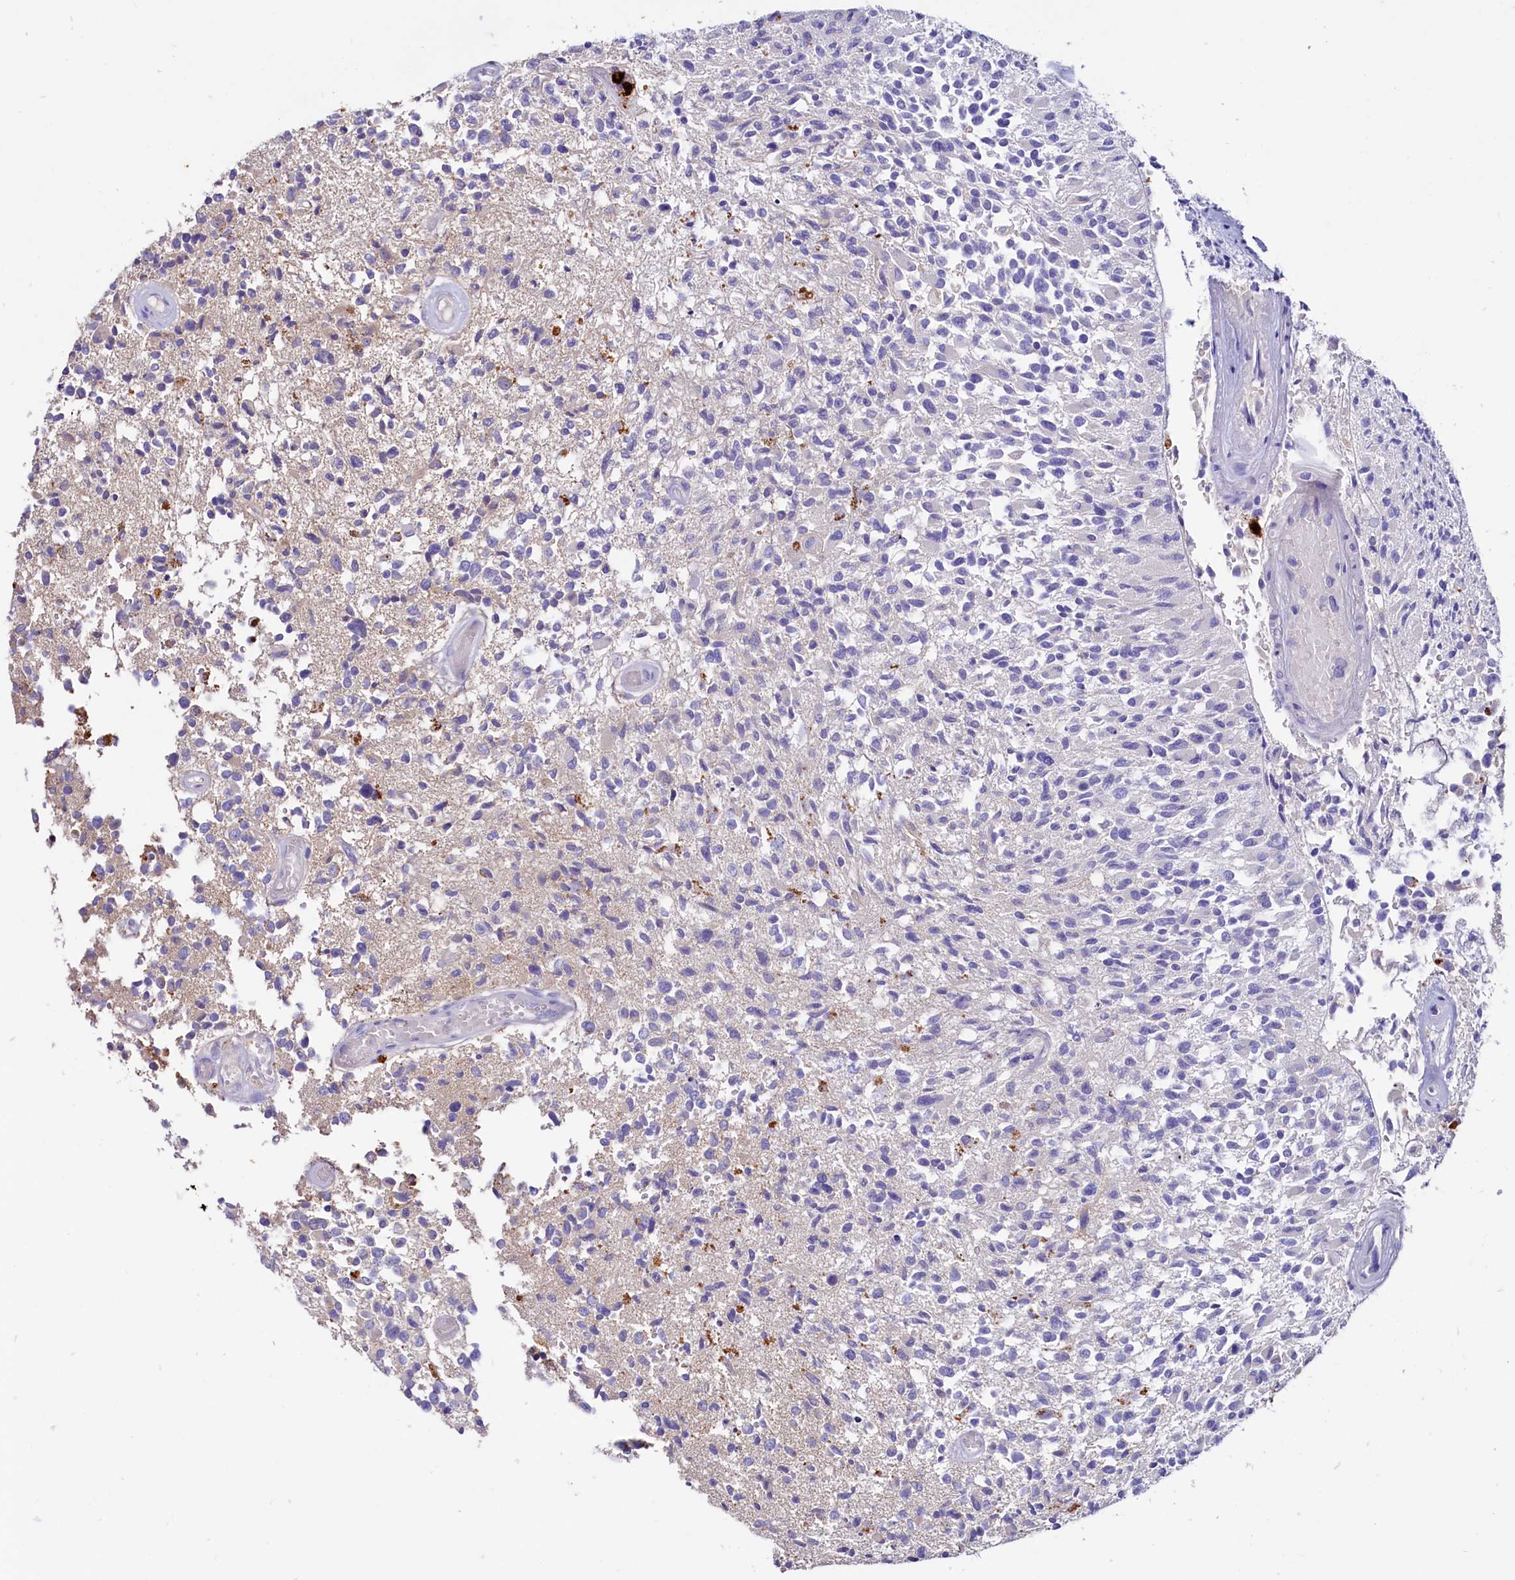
{"staining": {"intensity": "negative", "quantity": "none", "location": "none"}, "tissue": "glioma", "cell_type": "Tumor cells", "image_type": "cancer", "snomed": [{"axis": "morphology", "description": "Glioma, malignant, High grade"}, {"axis": "morphology", "description": "Glioblastoma, NOS"}, {"axis": "topography", "description": "Brain"}], "caption": "The IHC photomicrograph has no significant expression in tumor cells of glioma tissue.", "gene": "IL17RD", "patient": {"sex": "male", "age": 60}}